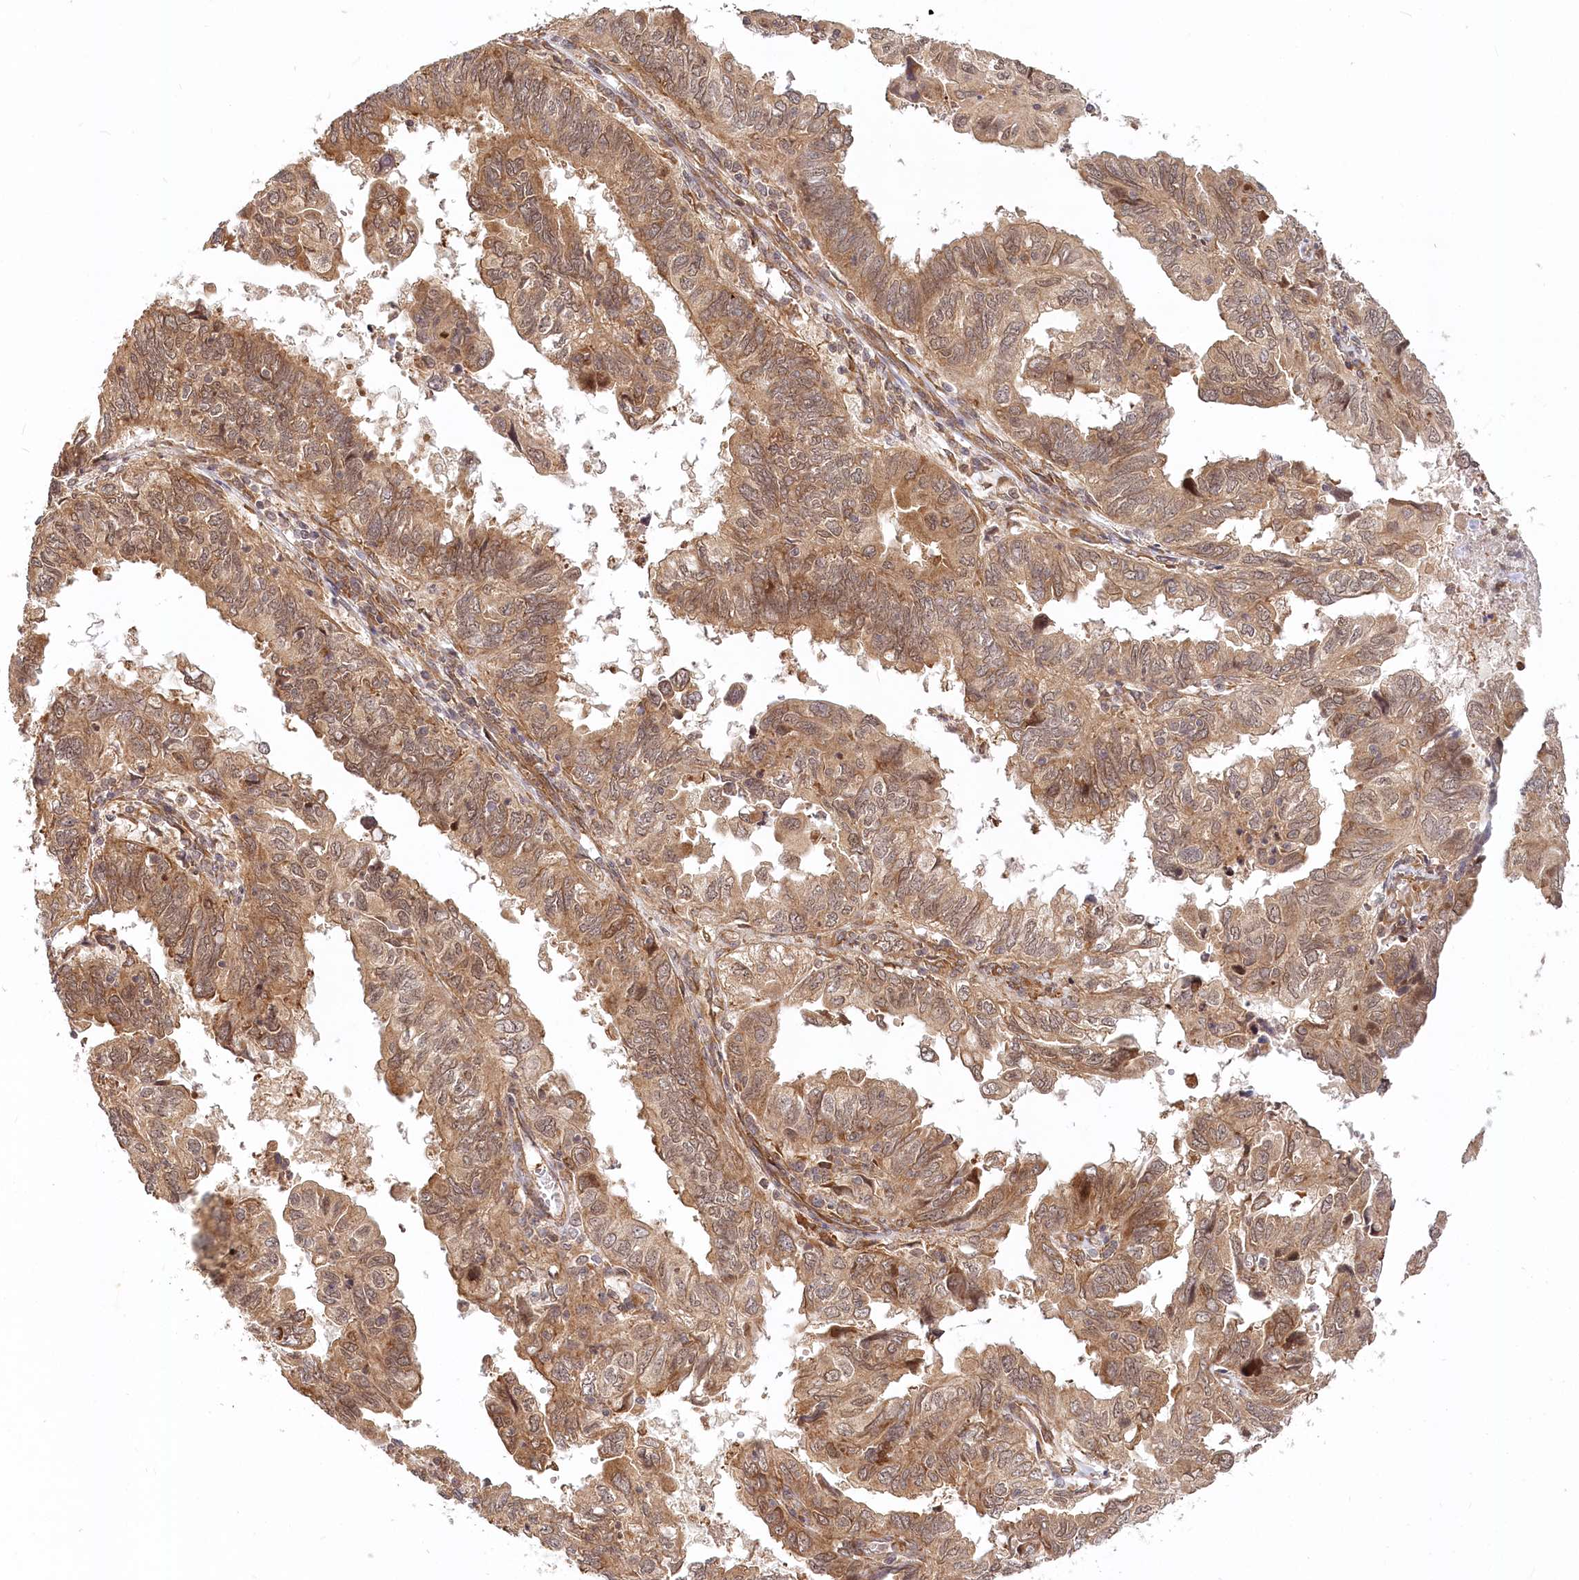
{"staining": {"intensity": "moderate", "quantity": ">75%", "location": "cytoplasmic/membranous"}, "tissue": "endometrial cancer", "cell_type": "Tumor cells", "image_type": "cancer", "snomed": [{"axis": "morphology", "description": "Adenocarcinoma, NOS"}, {"axis": "topography", "description": "Uterus"}], "caption": "Moderate cytoplasmic/membranous expression is present in about >75% of tumor cells in endometrial cancer (adenocarcinoma).", "gene": "CEP70", "patient": {"sex": "female", "age": 77}}